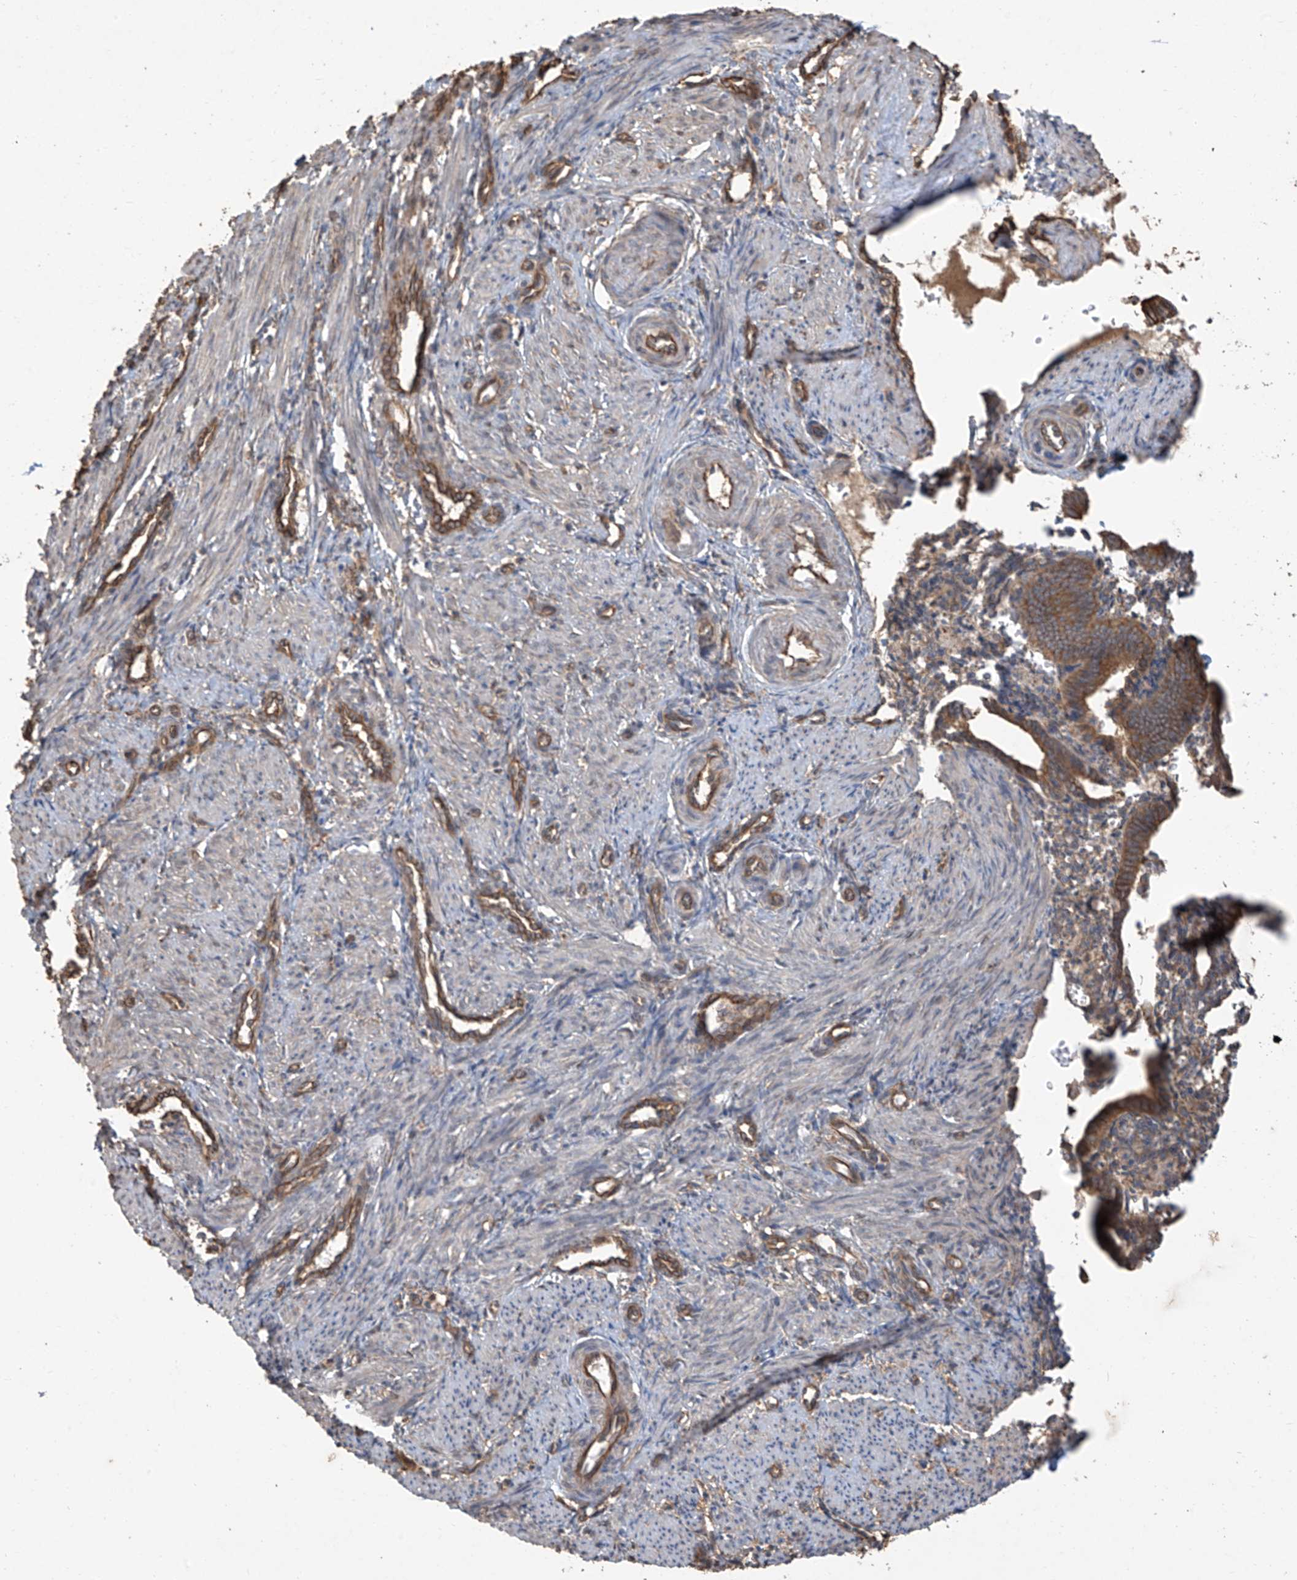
{"staining": {"intensity": "negative", "quantity": "none", "location": "none"}, "tissue": "smooth muscle", "cell_type": "Smooth muscle cells", "image_type": "normal", "snomed": [{"axis": "morphology", "description": "Normal tissue, NOS"}, {"axis": "topography", "description": "Endometrium"}], "caption": "Protein analysis of unremarkable smooth muscle shows no significant staining in smooth muscle cells. Brightfield microscopy of immunohistochemistry stained with DAB (brown) and hematoxylin (blue), captured at high magnification.", "gene": "AGBL5", "patient": {"sex": "female", "age": 33}}